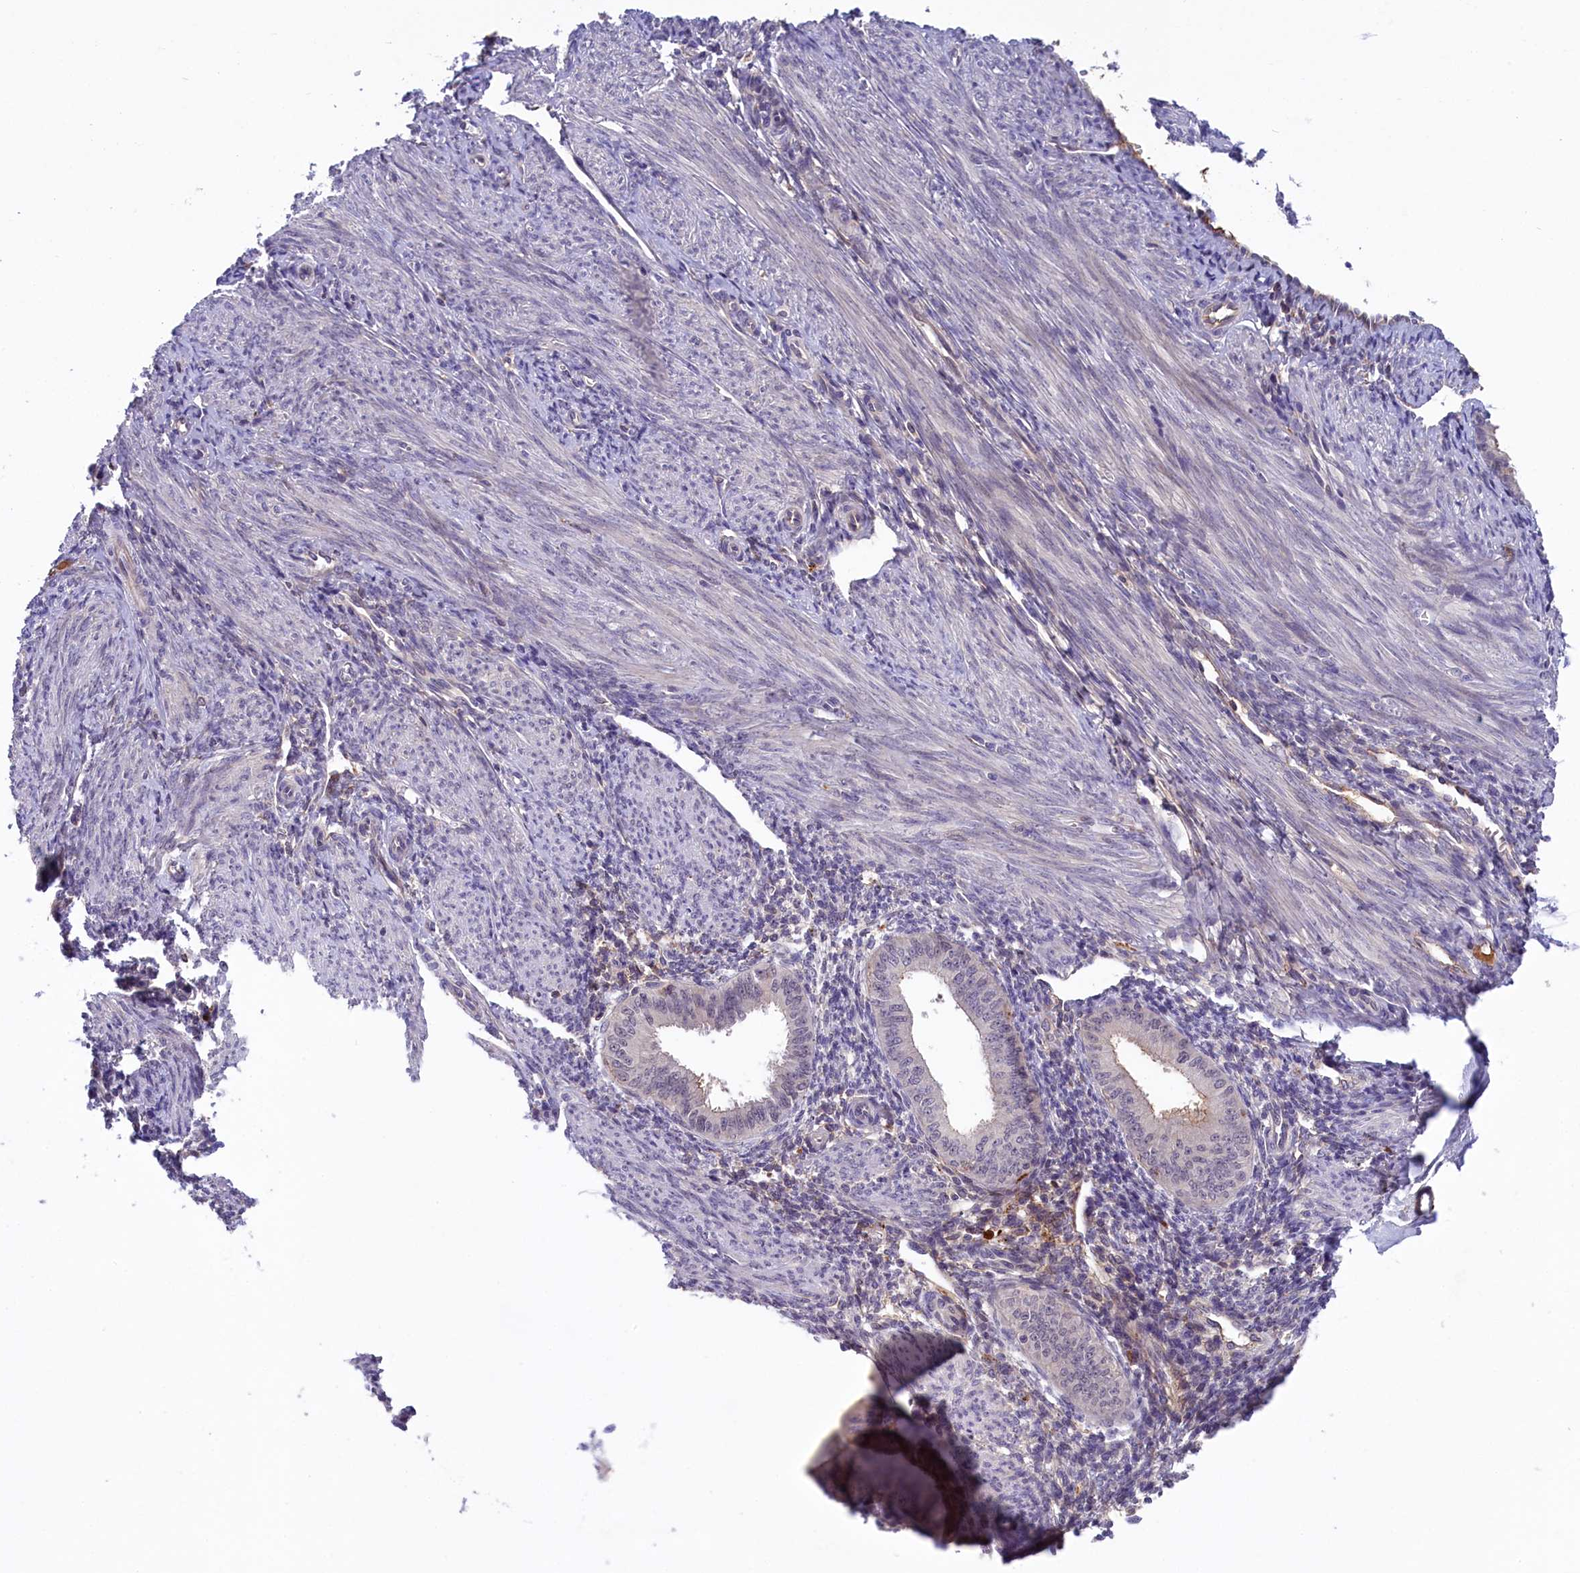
{"staining": {"intensity": "negative", "quantity": "none", "location": "none"}, "tissue": "endometrium", "cell_type": "Cells in endometrial stroma", "image_type": "normal", "snomed": [{"axis": "morphology", "description": "Normal tissue, NOS"}, {"axis": "topography", "description": "Uterus"}, {"axis": "topography", "description": "Endometrium"}], "caption": "High magnification brightfield microscopy of benign endometrium stained with DAB (3,3'-diaminobenzidine) (brown) and counterstained with hematoxylin (blue): cells in endometrial stroma show no significant positivity.", "gene": "STYX", "patient": {"sex": "female", "age": 48}}